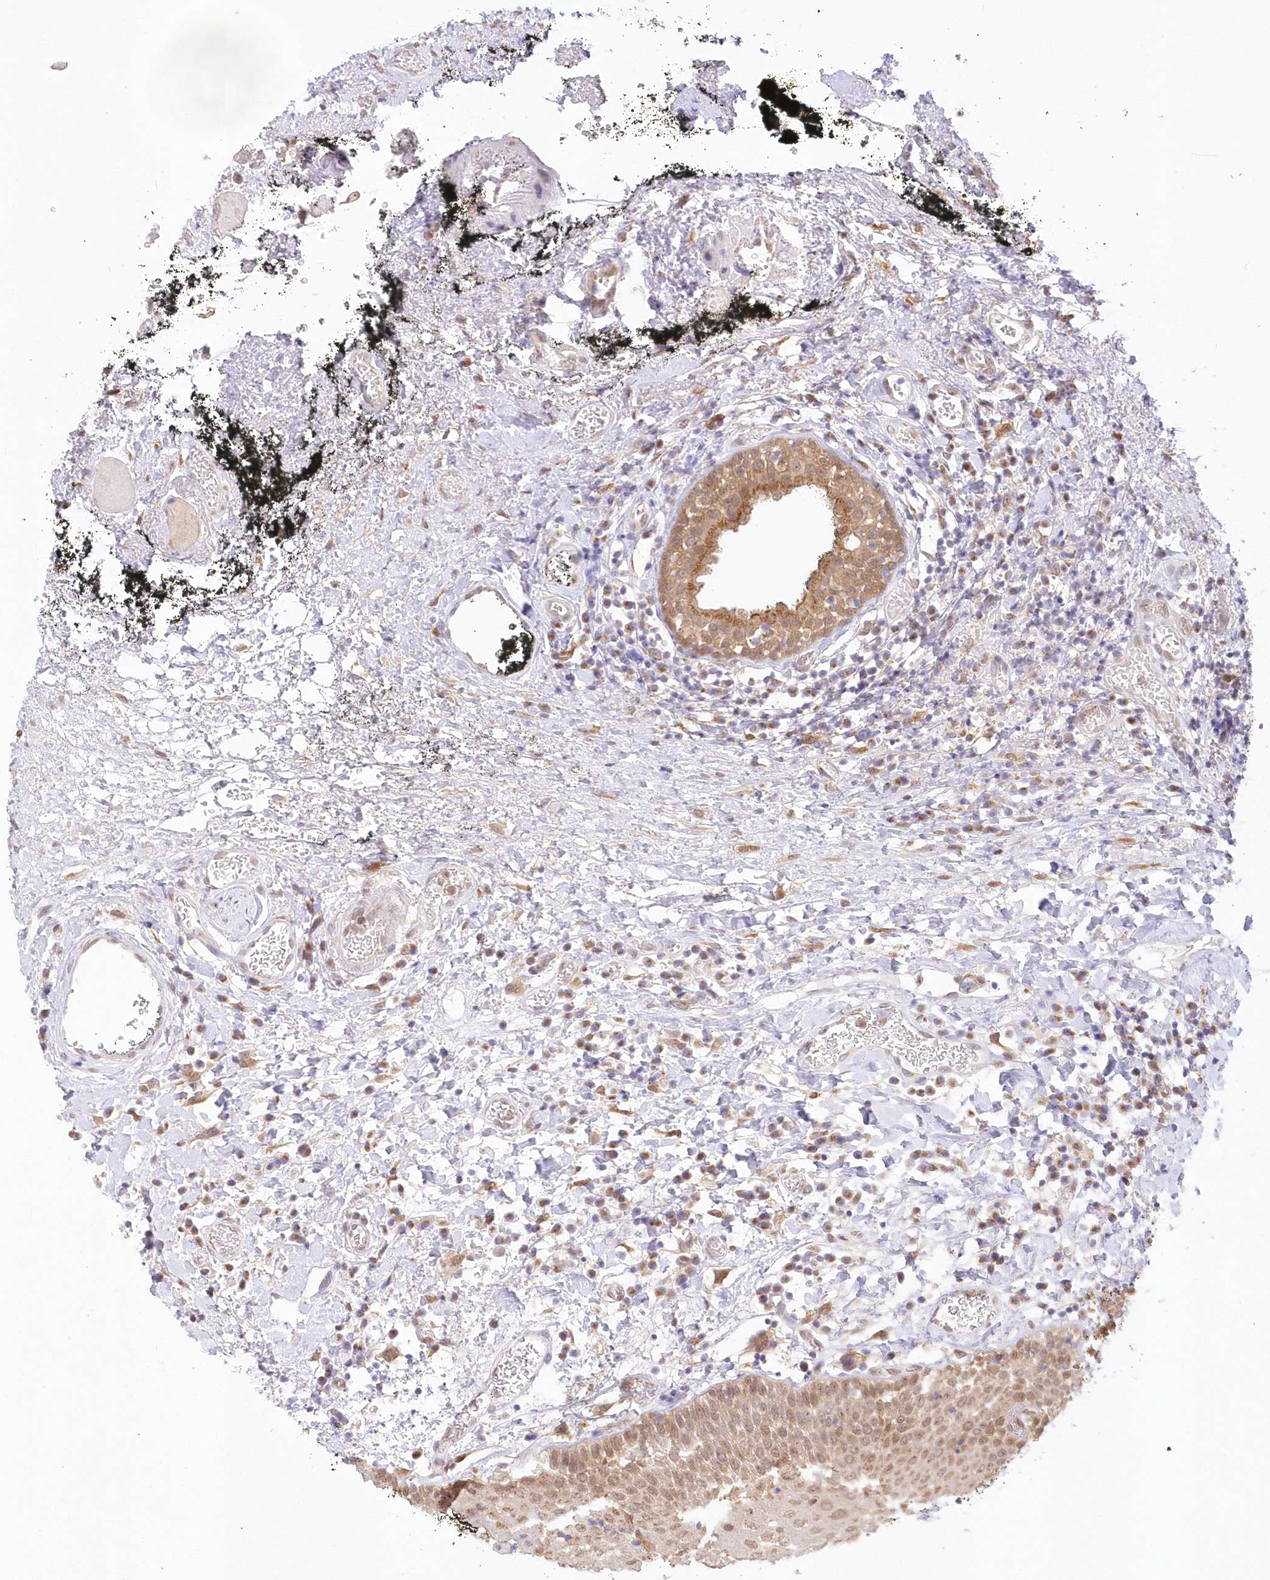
{"staining": {"intensity": "moderate", "quantity": ">75%", "location": "cytoplasmic/membranous,nuclear"}, "tissue": "oral mucosa", "cell_type": "Squamous epithelial cells", "image_type": "normal", "snomed": [{"axis": "morphology", "description": "Normal tissue, NOS"}, {"axis": "topography", "description": "Oral tissue"}], "caption": "IHC micrograph of unremarkable oral mucosa: oral mucosa stained using IHC exhibits medium levels of moderate protein expression localized specifically in the cytoplasmic/membranous,nuclear of squamous epithelial cells, appearing as a cytoplasmic/membranous,nuclear brown color.", "gene": "RNPEP", "patient": {"sex": "male", "age": 74}}